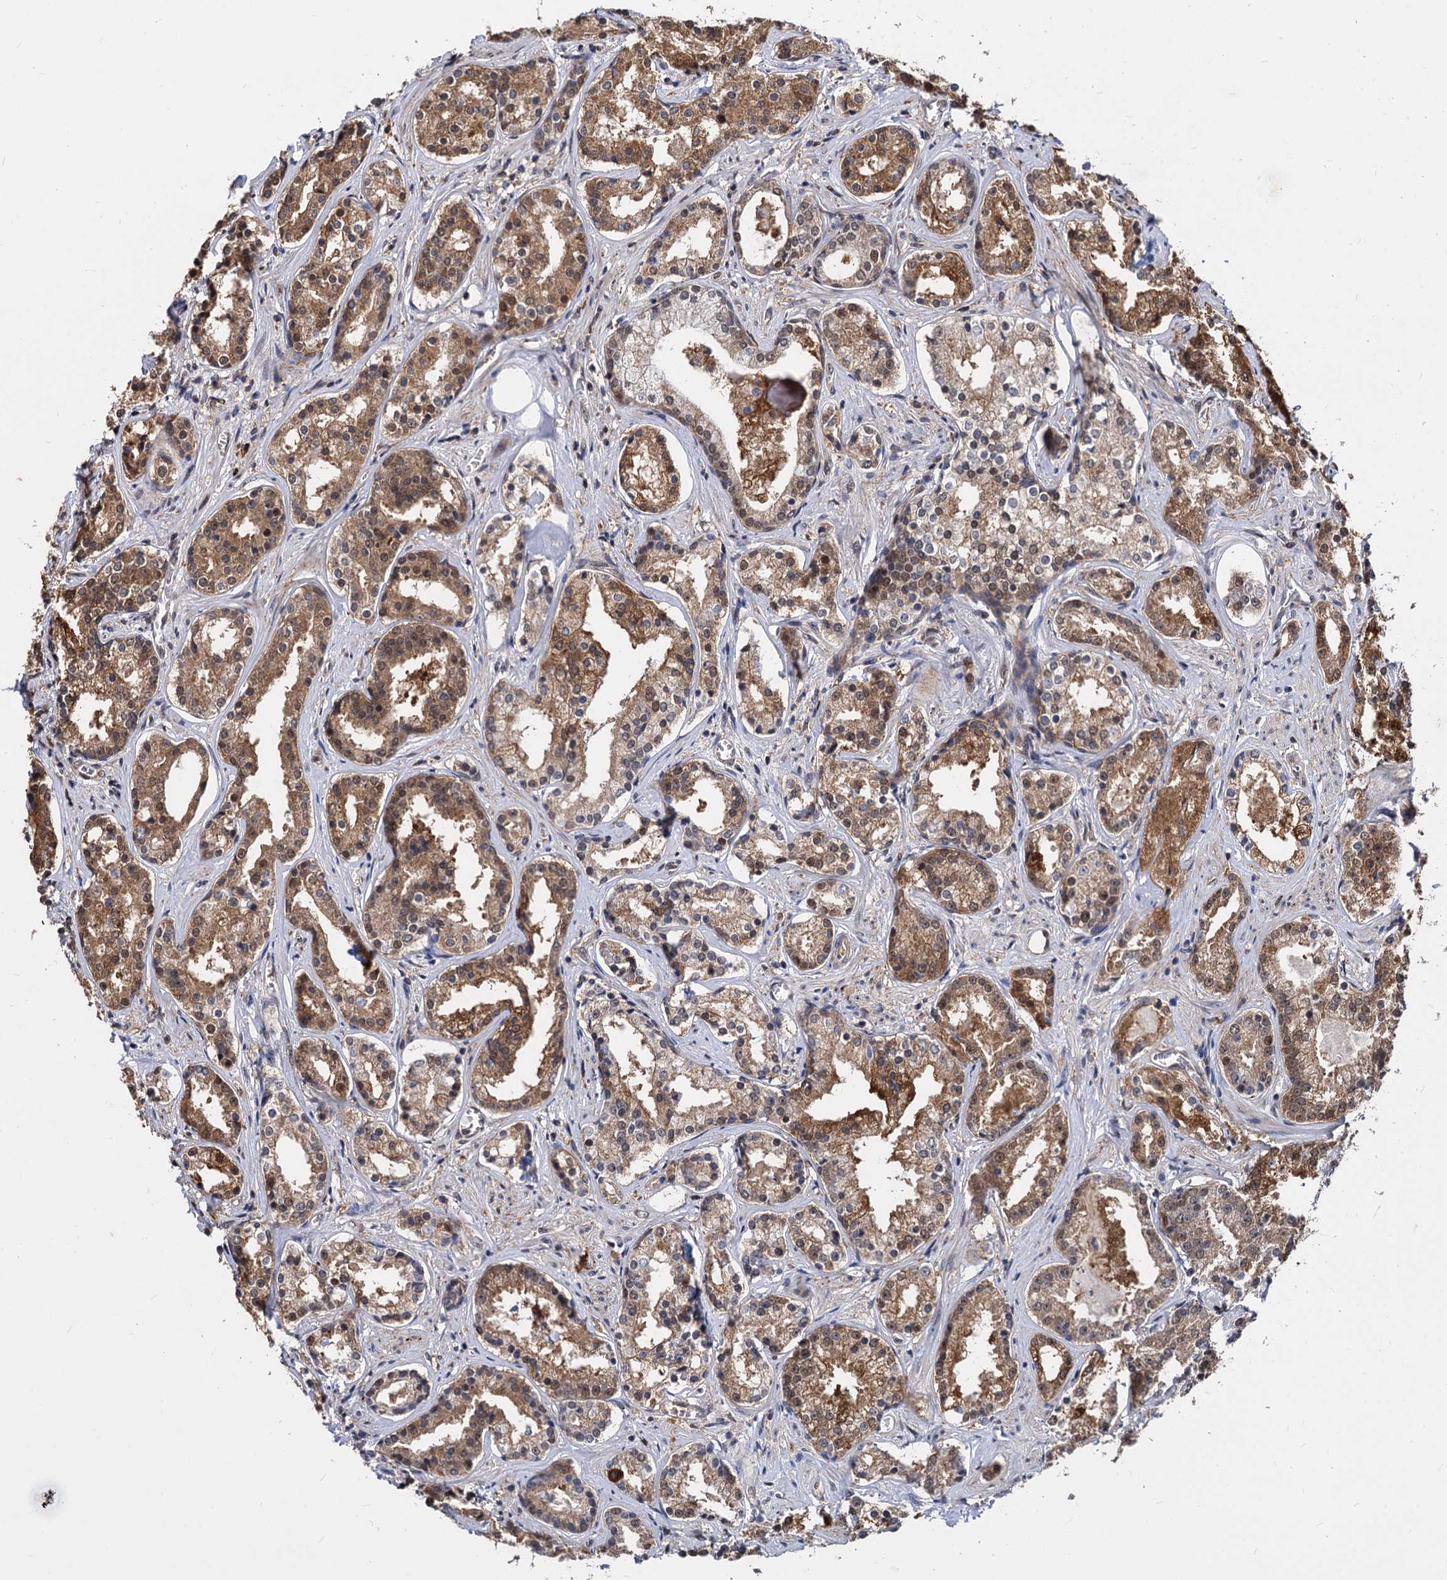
{"staining": {"intensity": "moderate", "quantity": ">75%", "location": "cytoplasmic/membranous,nuclear"}, "tissue": "prostate cancer", "cell_type": "Tumor cells", "image_type": "cancer", "snomed": [{"axis": "morphology", "description": "Adenocarcinoma, High grade"}, {"axis": "topography", "description": "Prostate"}], "caption": "Immunohistochemical staining of human prostate cancer exhibits medium levels of moderate cytoplasmic/membranous and nuclear protein expression in approximately >75% of tumor cells. Immunohistochemistry stains the protein of interest in brown and the nuclei are stained blue.", "gene": "PSMD4", "patient": {"sex": "male", "age": 58}}